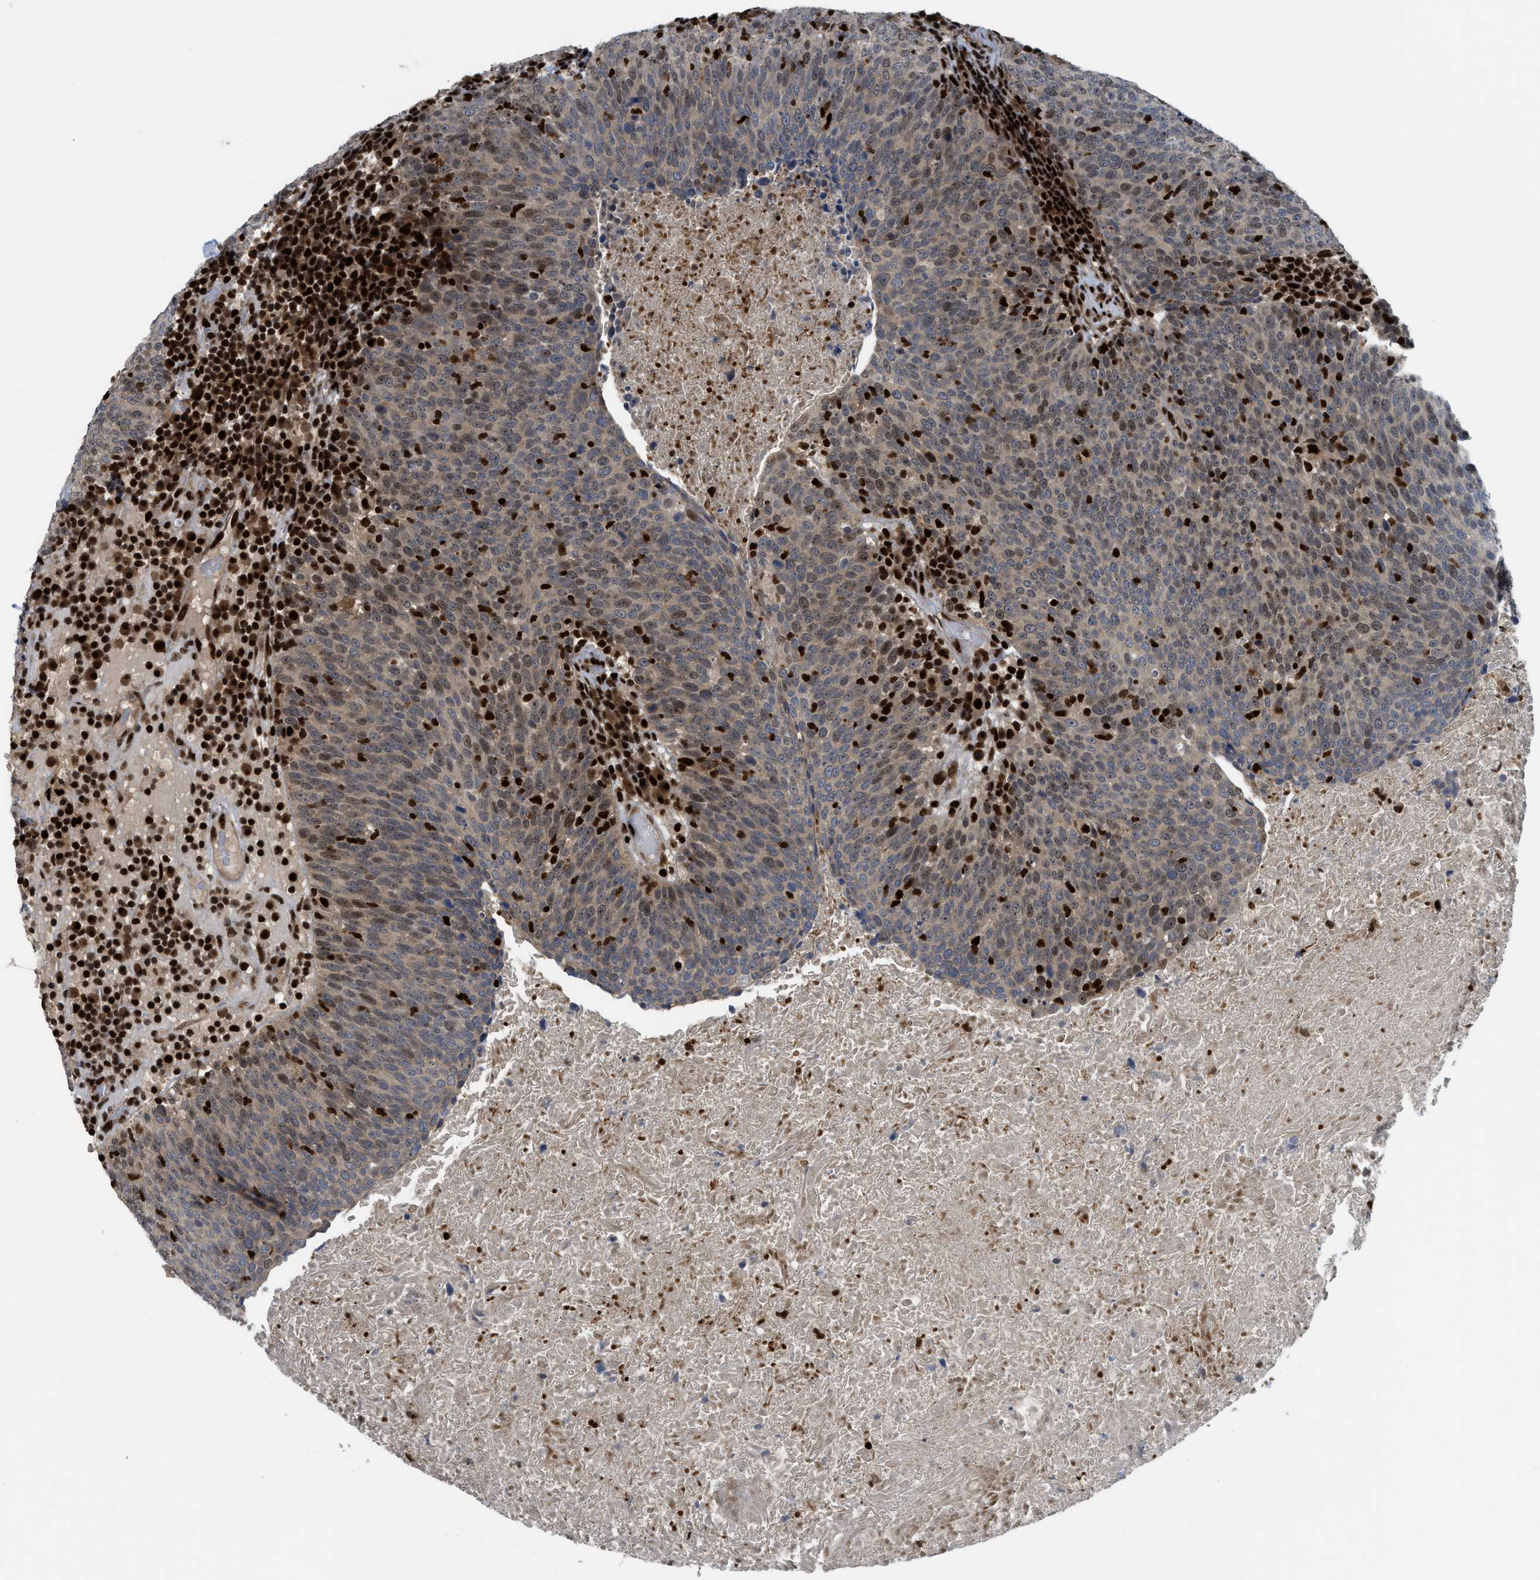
{"staining": {"intensity": "moderate", "quantity": "25%-75%", "location": "nuclear"}, "tissue": "head and neck cancer", "cell_type": "Tumor cells", "image_type": "cancer", "snomed": [{"axis": "morphology", "description": "Squamous cell carcinoma, NOS"}, {"axis": "morphology", "description": "Squamous cell carcinoma, metastatic, NOS"}, {"axis": "topography", "description": "Lymph node"}, {"axis": "topography", "description": "Head-Neck"}], "caption": "This histopathology image shows immunohistochemistry (IHC) staining of human head and neck cancer, with medium moderate nuclear positivity in about 25%-75% of tumor cells.", "gene": "RFX5", "patient": {"sex": "male", "age": 62}}